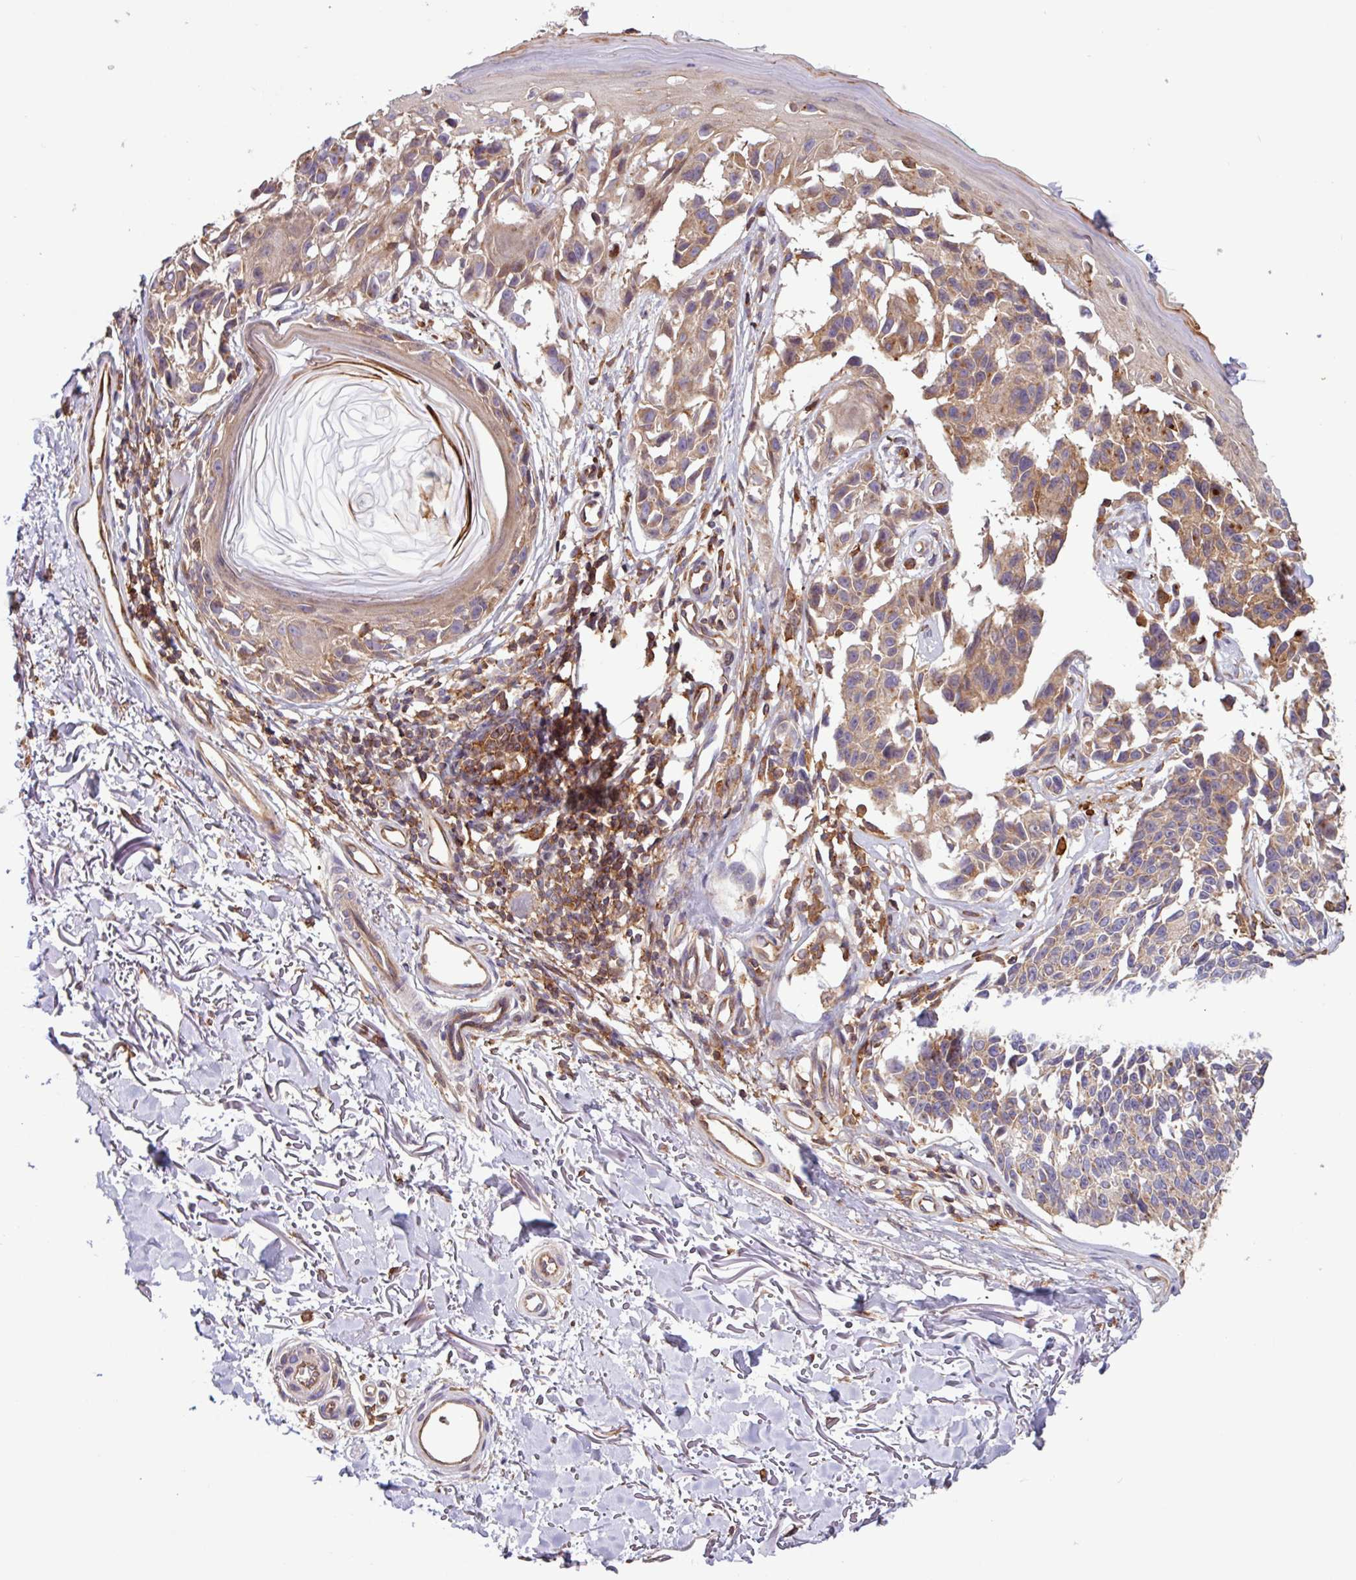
{"staining": {"intensity": "moderate", "quantity": "<25%", "location": "cytoplasmic/membranous"}, "tissue": "melanoma", "cell_type": "Tumor cells", "image_type": "cancer", "snomed": [{"axis": "morphology", "description": "Malignant melanoma, NOS"}, {"axis": "topography", "description": "Skin"}], "caption": "Malignant melanoma tissue displays moderate cytoplasmic/membranous expression in approximately <25% of tumor cells", "gene": "ACTR3", "patient": {"sex": "male", "age": 73}}